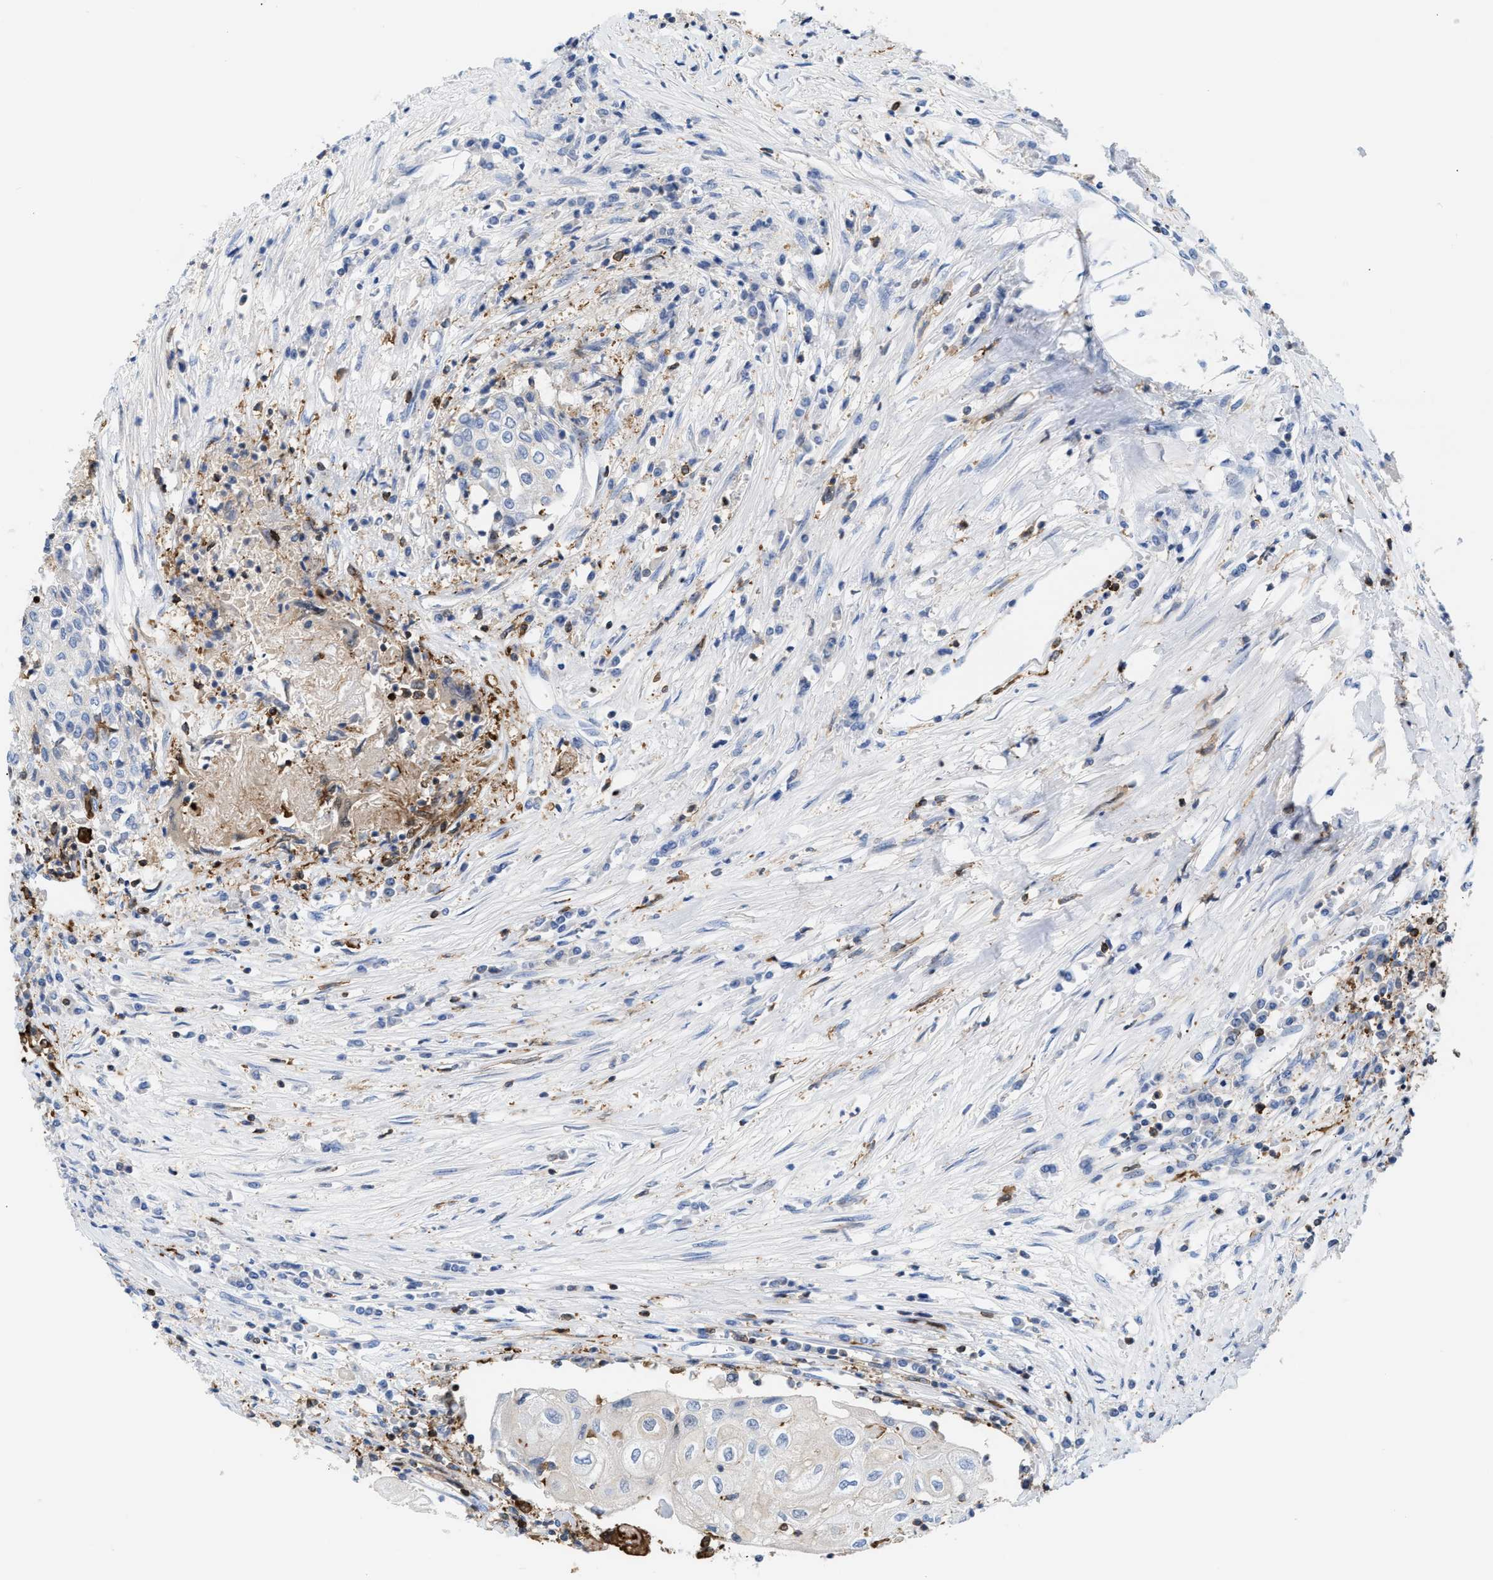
{"staining": {"intensity": "negative", "quantity": "none", "location": "none"}, "tissue": "urothelial cancer", "cell_type": "Tumor cells", "image_type": "cancer", "snomed": [{"axis": "morphology", "description": "Urothelial carcinoma, High grade"}, {"axis": "topography", "description": "Urinary bladder"}], "caption": "There is no significant positivity in tumor cells of urothelial cancer.", "gene": "LCP1", "patient": {"sex": "female", "age": 85}}